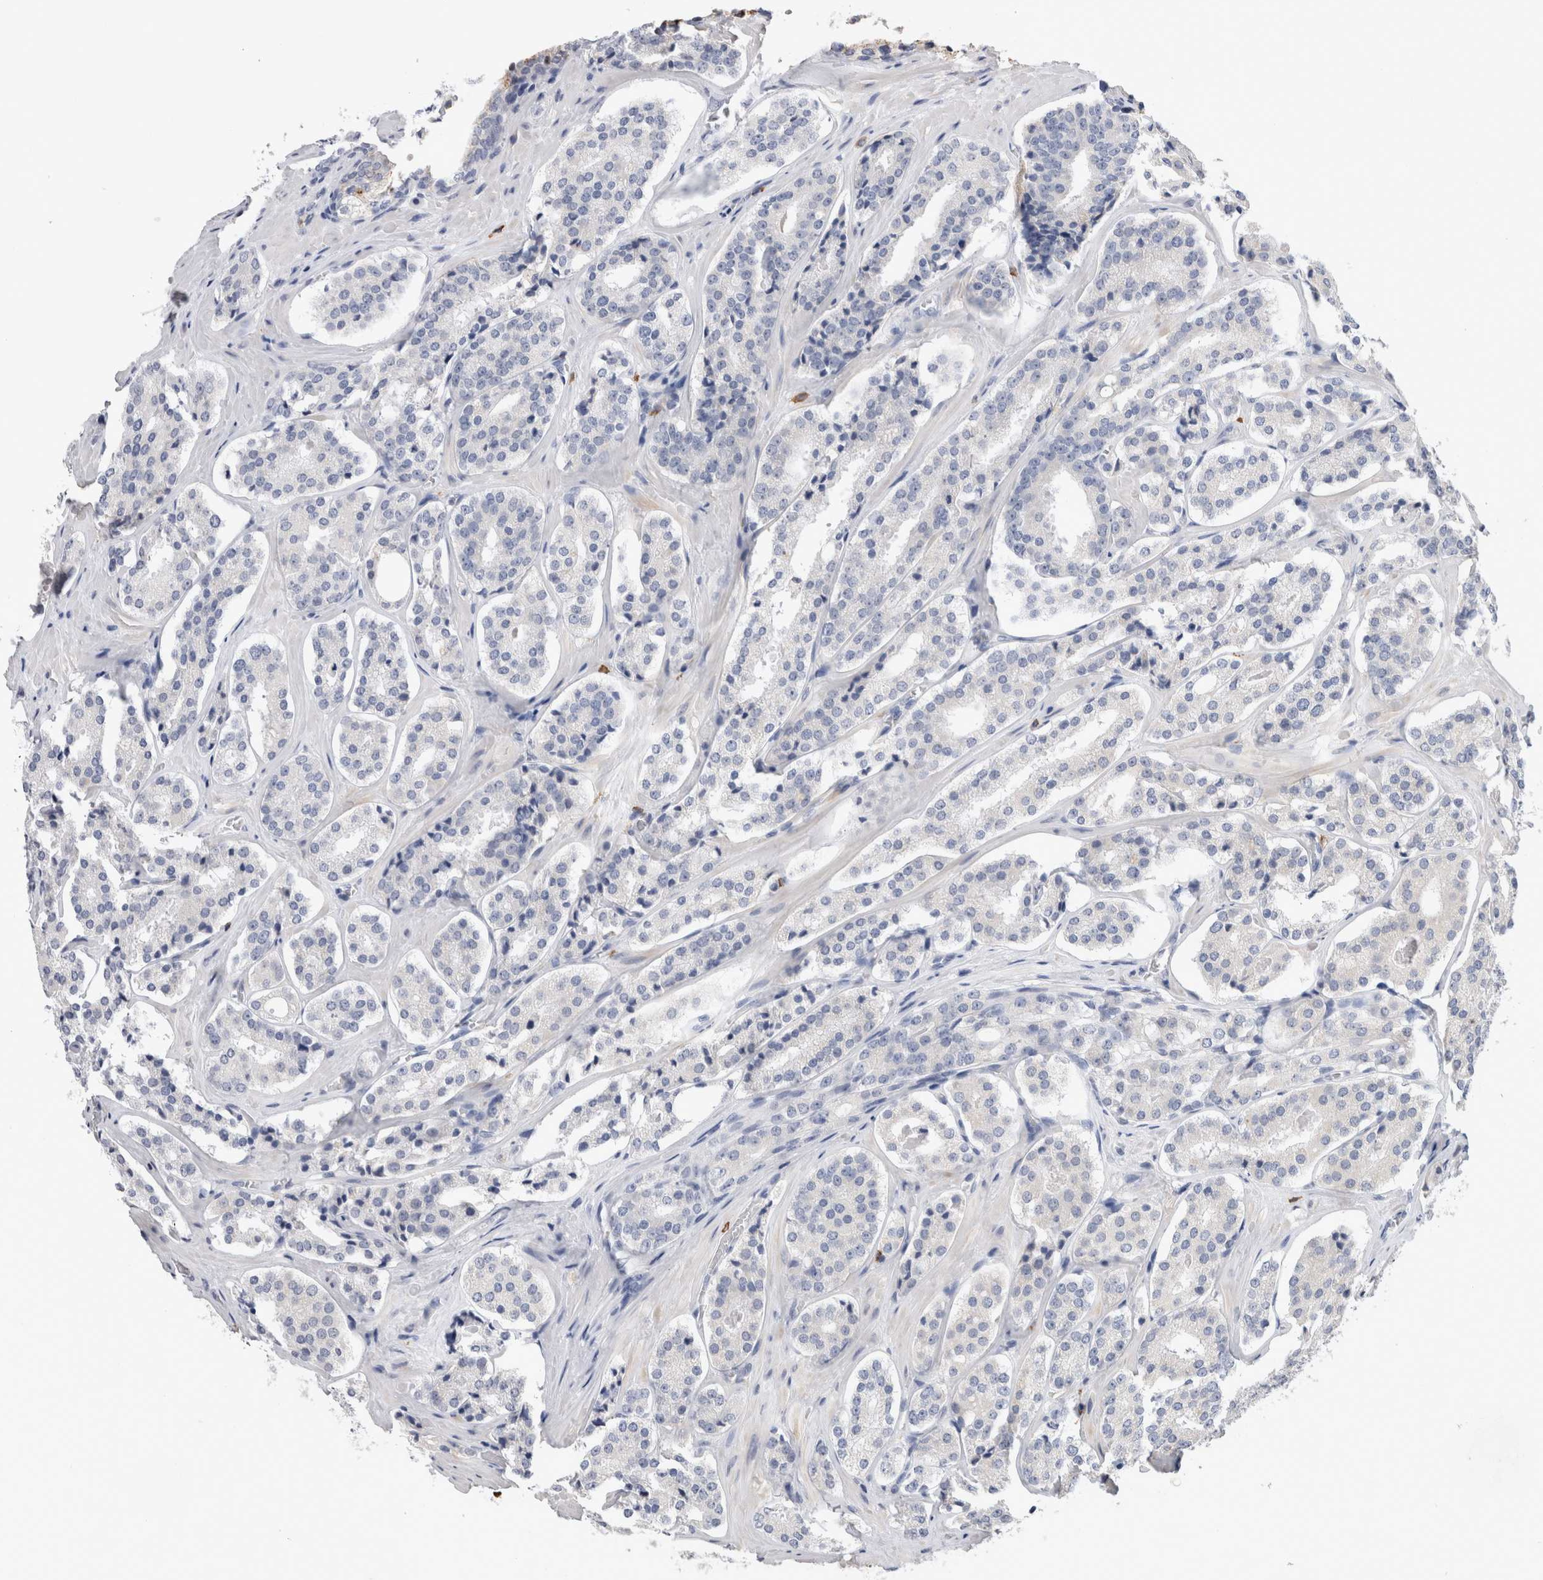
{"staining": {"intensity": "negative", "quantity": "none", "location": "none"}, "tissue": "prostate cancer", "cell_type": "Tumor cells", "image_type": "cancer", "snomed": [{"axis": "morphology", "description": "Adenocarcinoma, High grade"}, {"axis": "topography", "description": "Prostate"}], "caption": "Tumor cells show no significant protein expression in prostate high-grade adenocarcinoma. Brightfield microscopy of immunohistochemistry stained with DAB (3,3'-diaminobenzidine) (brown) and hematoxylin (blue), captured at high magnification.", "gene": "VSIG4", "patient": {"sex": "male", "age": 60}}